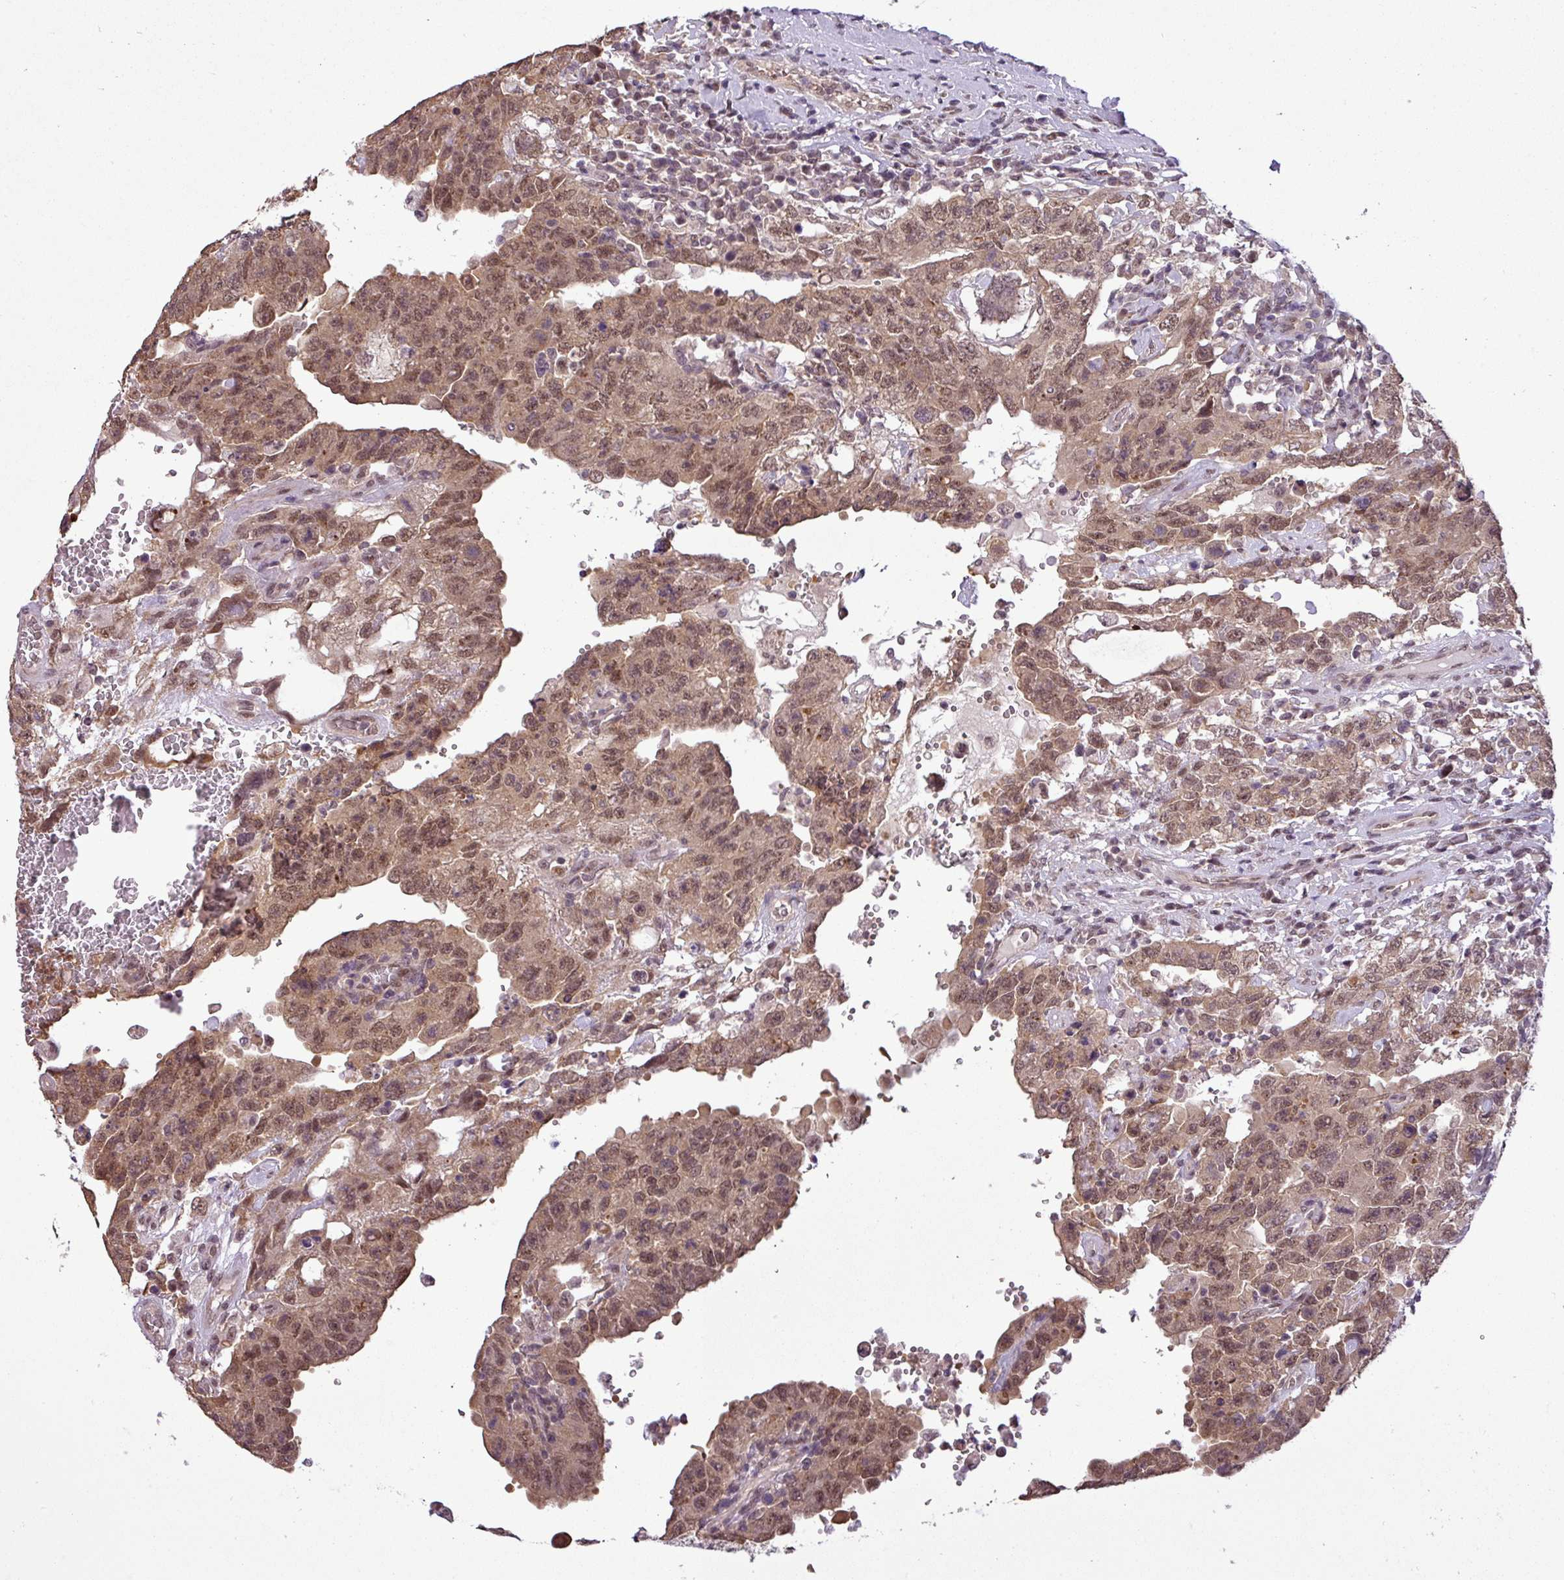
{"staining": {"intensity": "moderate", "quantity": ">75%", "location": "cytoplasmic/membranous,nuclear"}, "tissue": "testis cancer", "cell_type": "Tumor cells", "image_type": "cancer", "snomed": [{"axis": "morphology", "description": "Carcinoma, Embryonal, NOS"}, {"axis": "topography", "description": "Testis"}], "caption": "IHC image of human testis cancer stained for a protein (brown), which demonstrates medium levels of moderate cytoplasmic/membranous and nuclear positivity in approximately >75% of tumor cells.", "gene": "MFHAS1", "patient": {"sex": "male", "age": 26}}